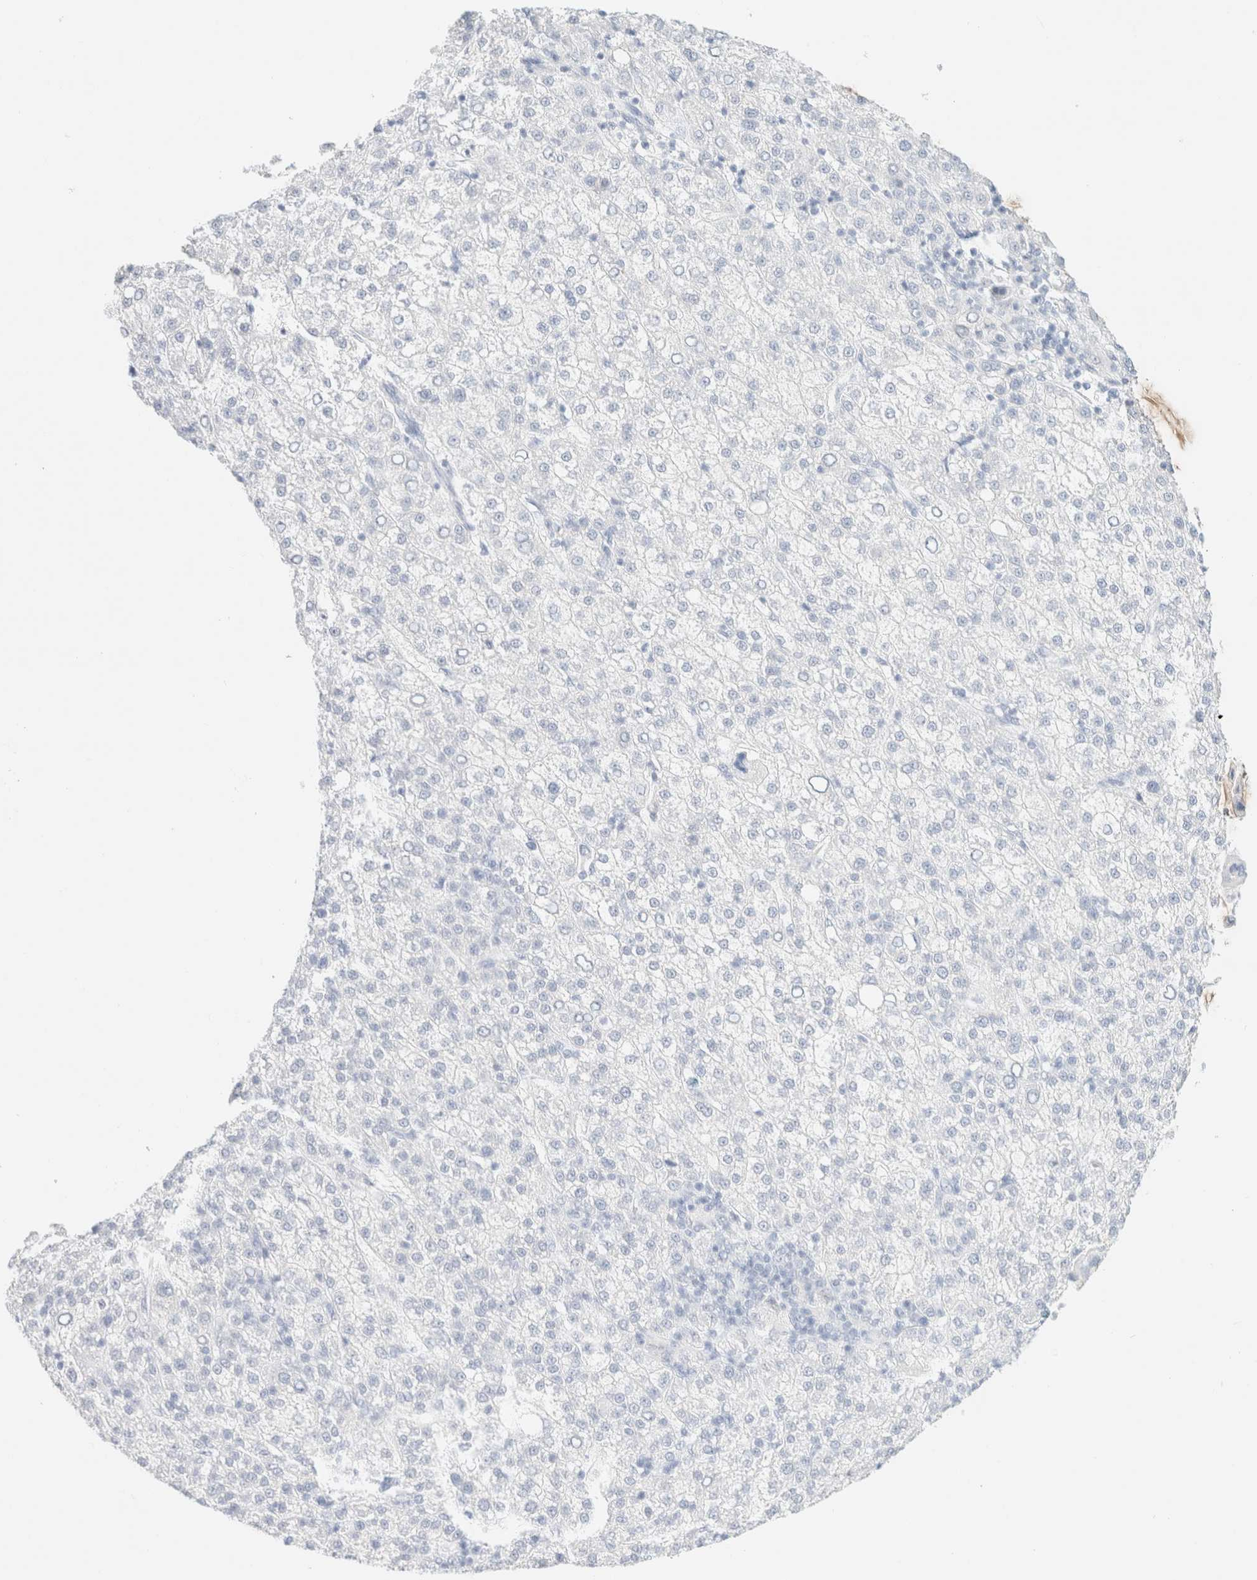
{"staining": {"intensity": "negative", "quantity": "none", "location": "none"}, "tissue": "liver cancer", "cell_type": "Tumor cells", "image_type": "cancer", "snomed": [{"axis": "morphology", "description": "Carcinoma, Hepatocellular, NOS"}, {"axis": "topography", "description": "Liver"}], "caption": "High power microscopy image of an IHC image of liver cancer, revealing no significant positivity in tumor cells.", "gene": "KRT15", "patient": {"sex": "female", "age": 58}}